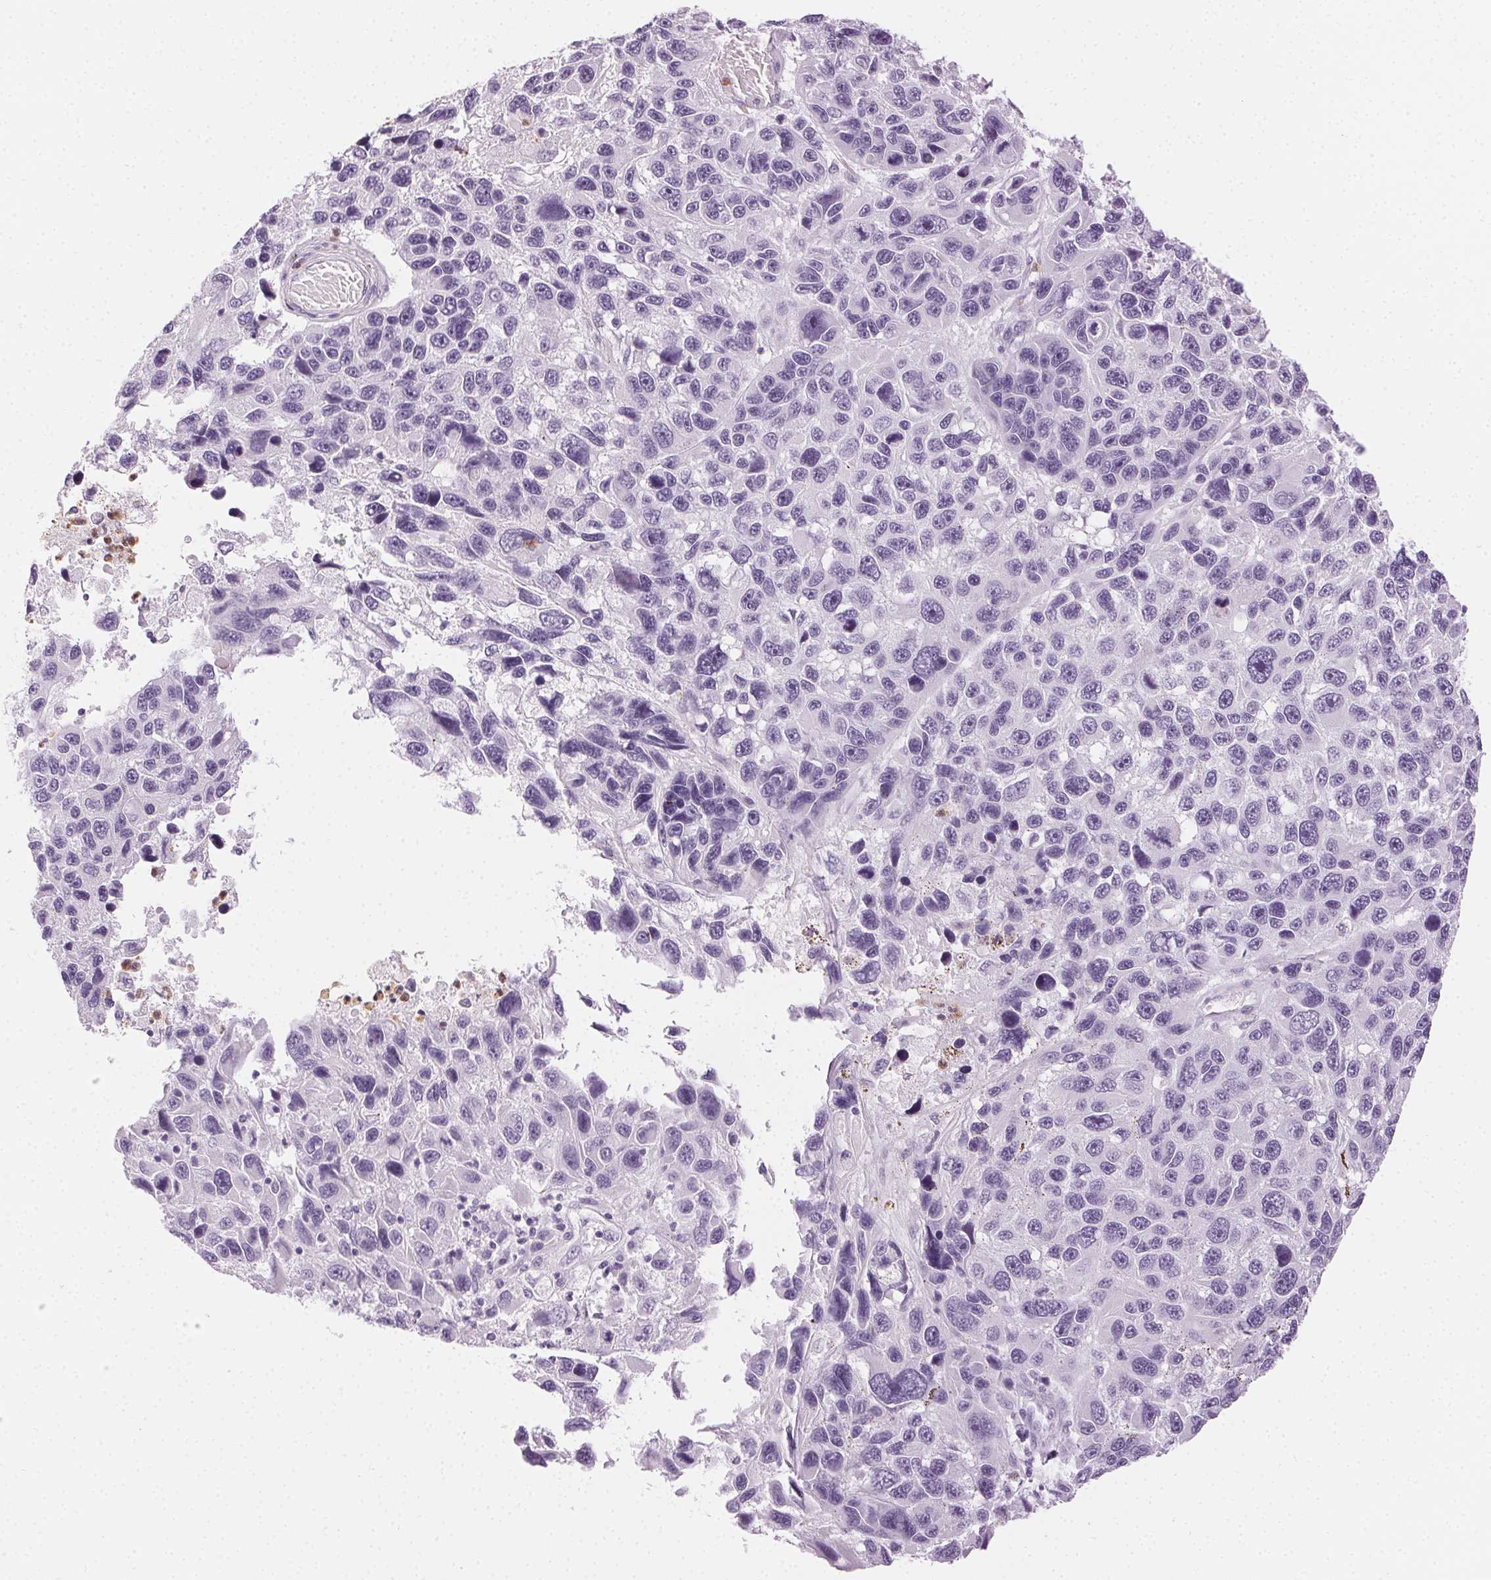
{"staining": {"intensity": "negative", "quantity": "none", "location": "none"}, "tissue": "melanoma", "cell_type": "Tumor cells", "image_type": "cancer", "snomed": [{"axis": "morphology", "description": "Malignant melanoma, NOS"}, {"axis": "topography", "description": "Skin"}], "caption": "Micrograph shows no protein expression in tumor cells of malignant melanoma tissue.", "gene": "MPO", "patient": {"sex": "male", "age": 53}}